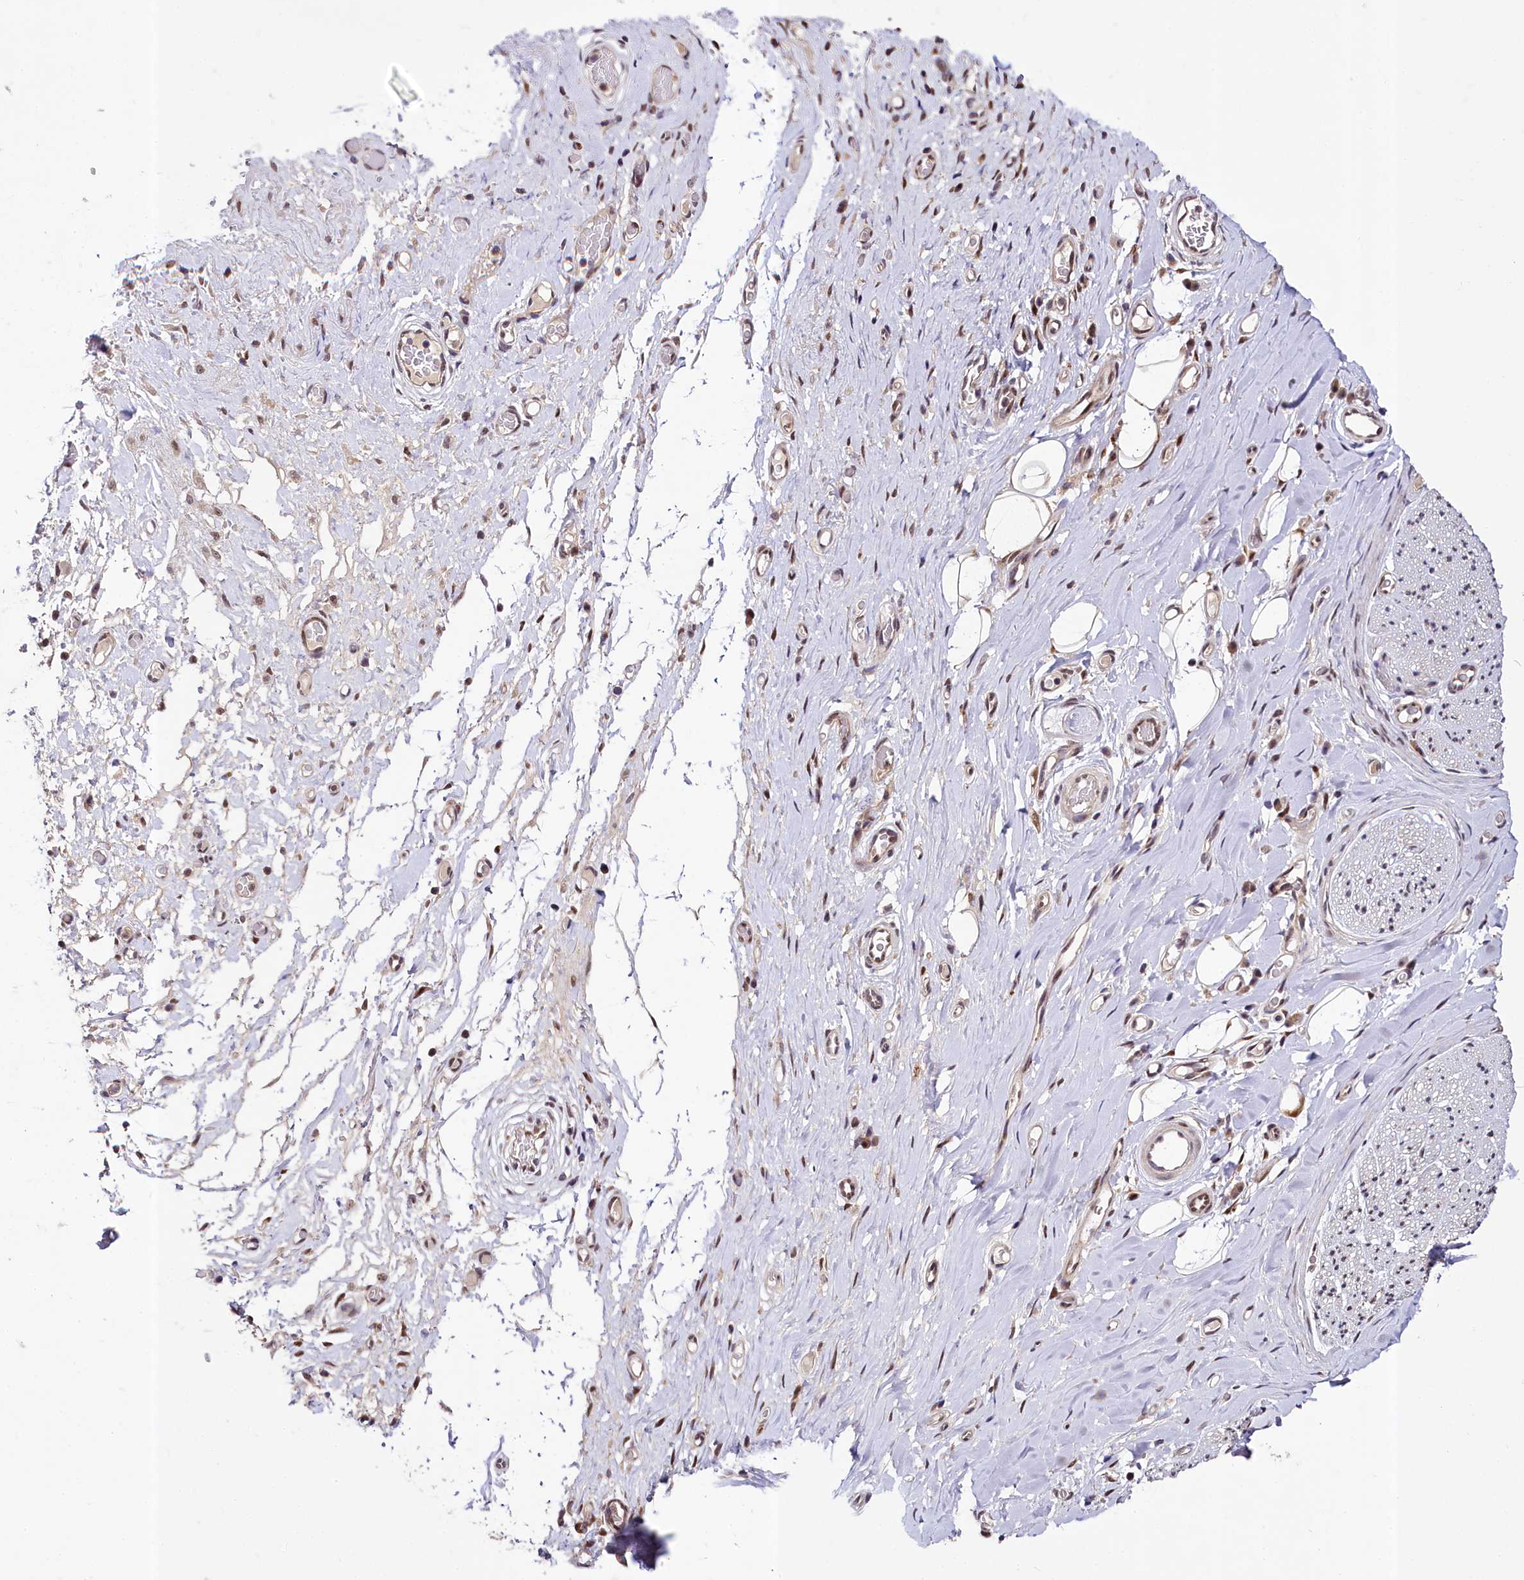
{"staining": {"intensity": "moderate", "quantity": ">75%", "location": "nuclear"}, "tissue": "adipose tissue", "cell_type": "Adipocytes", "image_type": "normal", "snomed": [{"axis": "morphology", "description": "Normal tissue, NOS"}, {"axis": "morphology", "description": "Adenocarcinoma, NOS"}, {"axis": "topography", "description": "Esophagus"}, {"axis": "topography", "description": "Stomach, upper"}, {"axis": "topography", "description": "Peripheral nerve tissue"}], "caption": "Brown immunohistochemical staining in benign adipose tissue demonstrates moderate nuclear expression in approximately >75% of adipocytes.", "gene": "MAML2", "patient": {"sex": "male", "age": 62}}